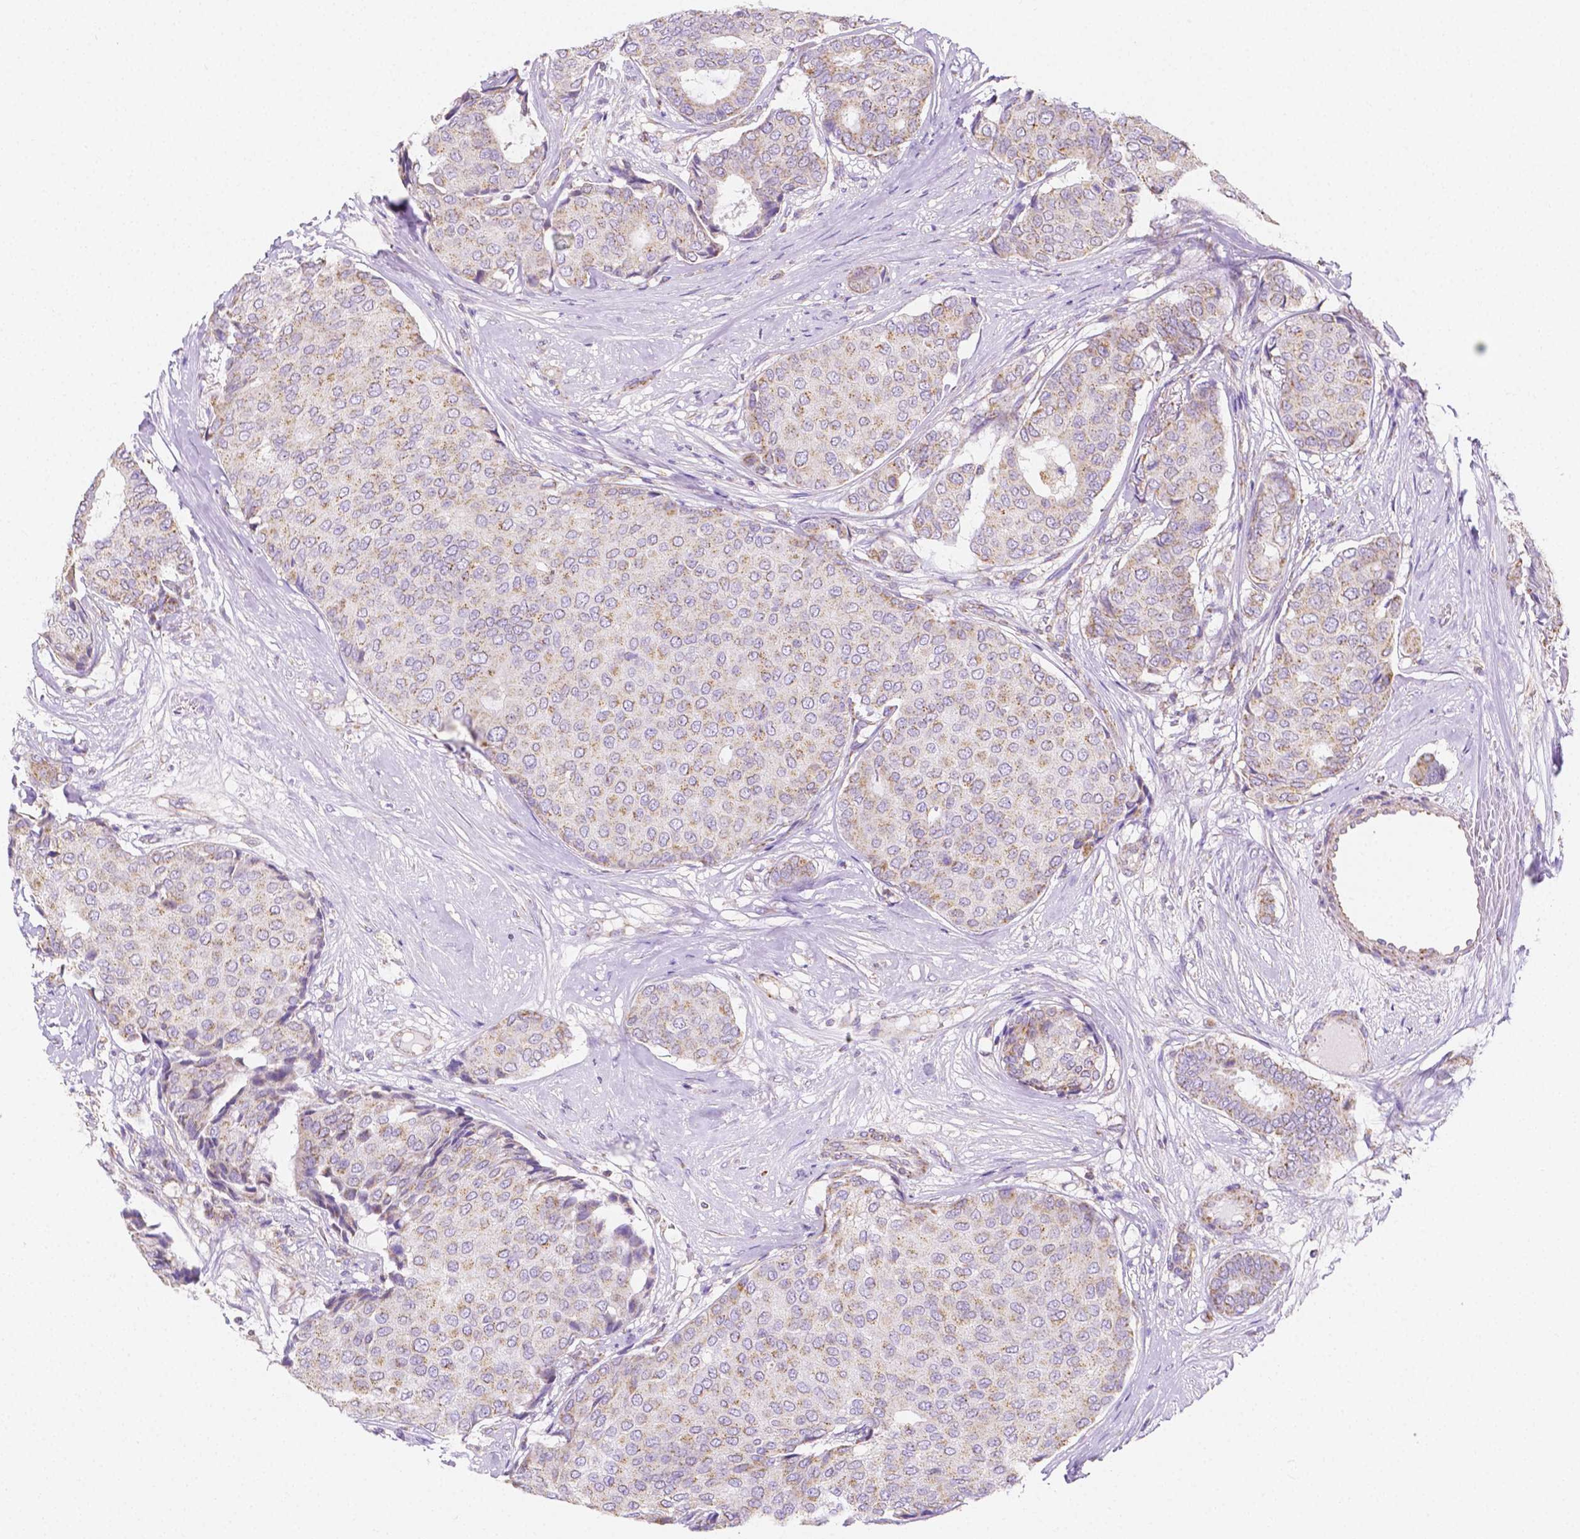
{"staining": {"intensity": "moderate", "quantity": "<25%", "location": "cytoplasmic/membranous"}, "tissue": "breast cancer", "cell_type": "Tumor cells", "image_type": "cancer", "snomed": [{"axis": "morphology", "description": "Duct carcinoma"}, {"axis": "topography", "description": "Breast"}], "caption": "High-power microscopy captured an IHC micrograph of breast cancer (infiltrating ductal carcinoma), revealing moderate cytoplasmic/membranous positivity in about <25% of tumor cells.", "gene": "SGTB", "patient": {"sex": "female", "age": 75}}